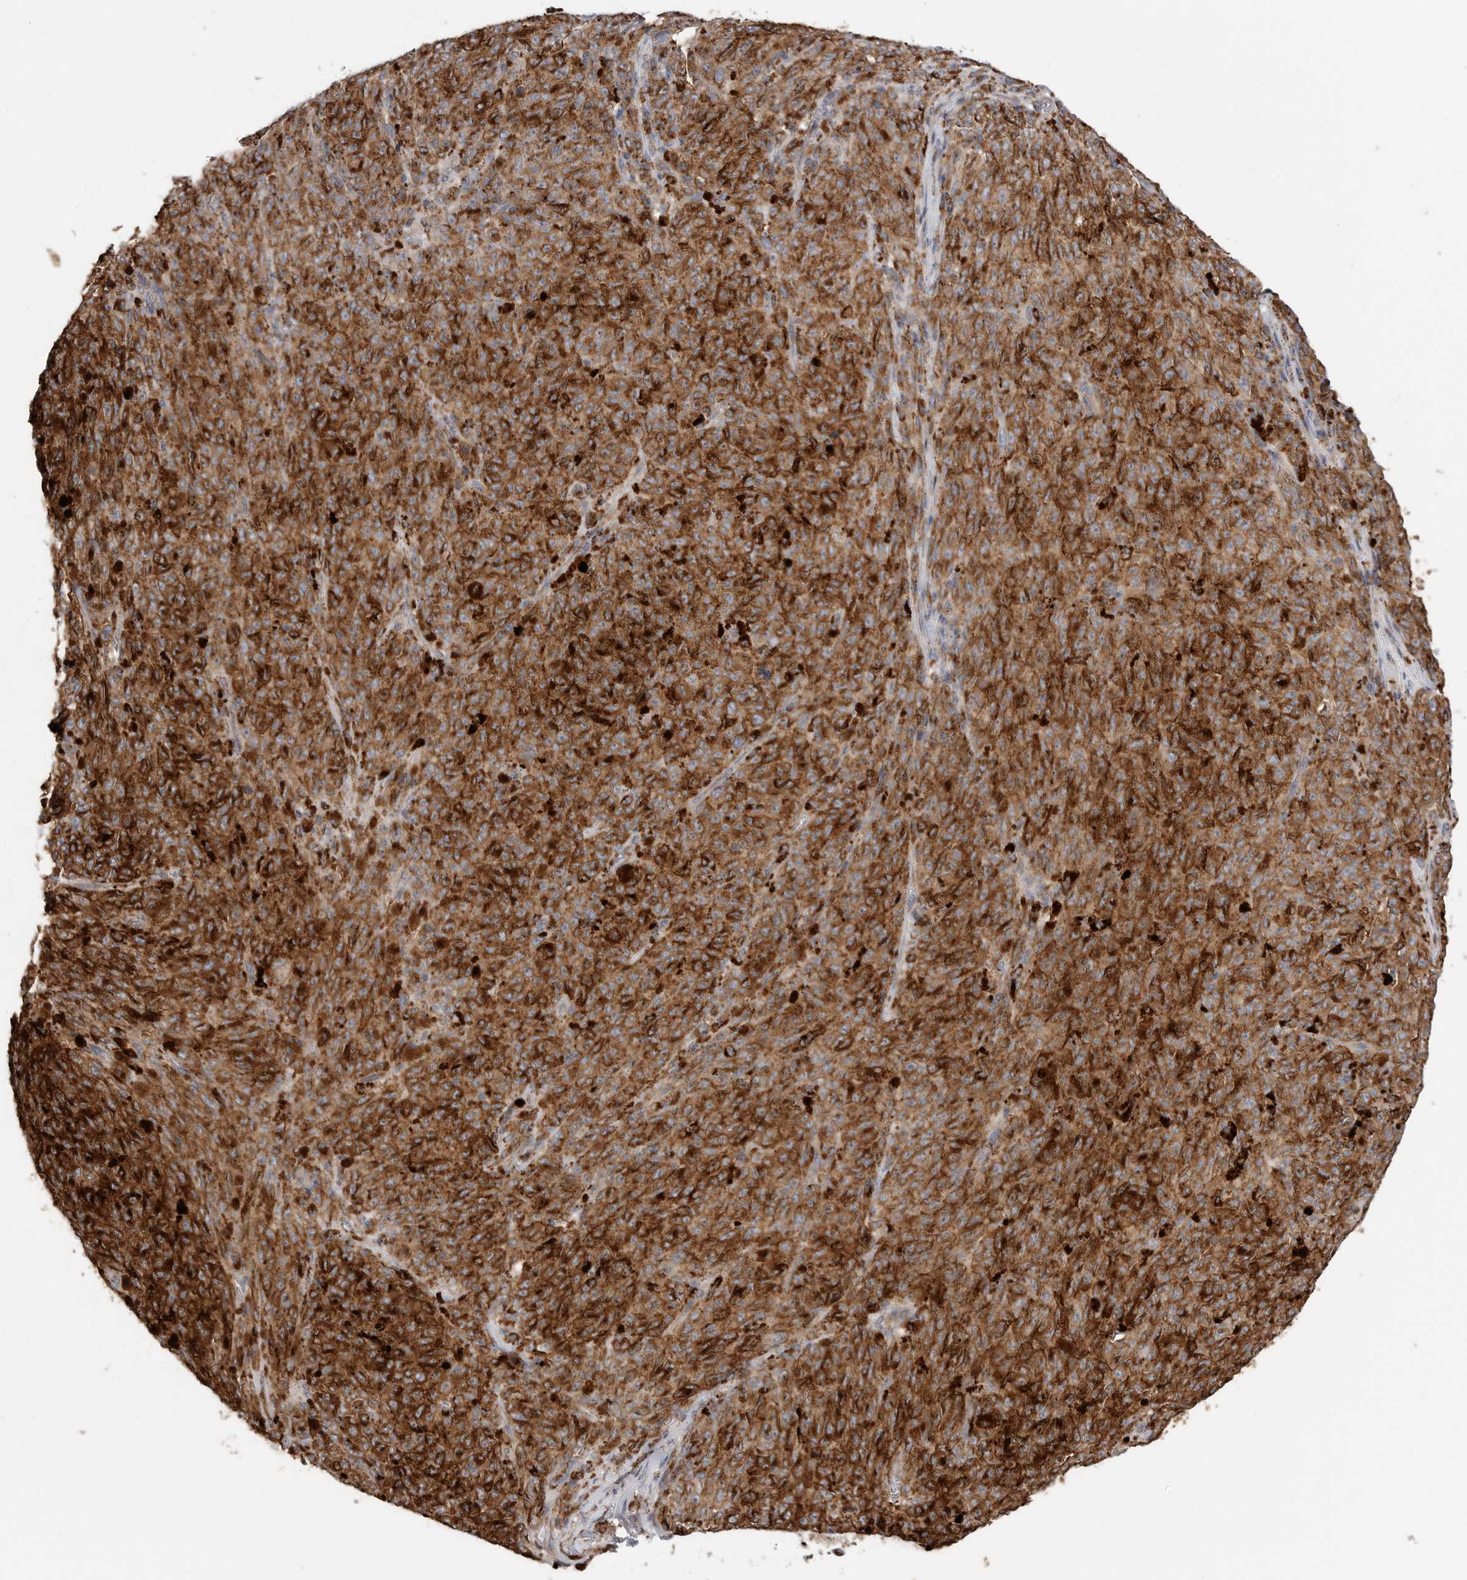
{"staining": {"intensity": "strong", "quantity": ">75%", "location": "cytoplasmic/membranous"}, "tissue": "melanoma", "cell_type": "Tumor cells", "image_type": "cancer", "snomed": [{"axis": "morphology", "description": "Malignant melanoma, NOS"}, {"axis": "topography", "description": "Skin"}], "caption": "This is an image of immunohistochemistry staining of melanoma, which shows strong staining in the cytoplasmic/membranous of tumor cells.", "gene": "GALNS", "patient": {"sex": "female", "age": 82}}